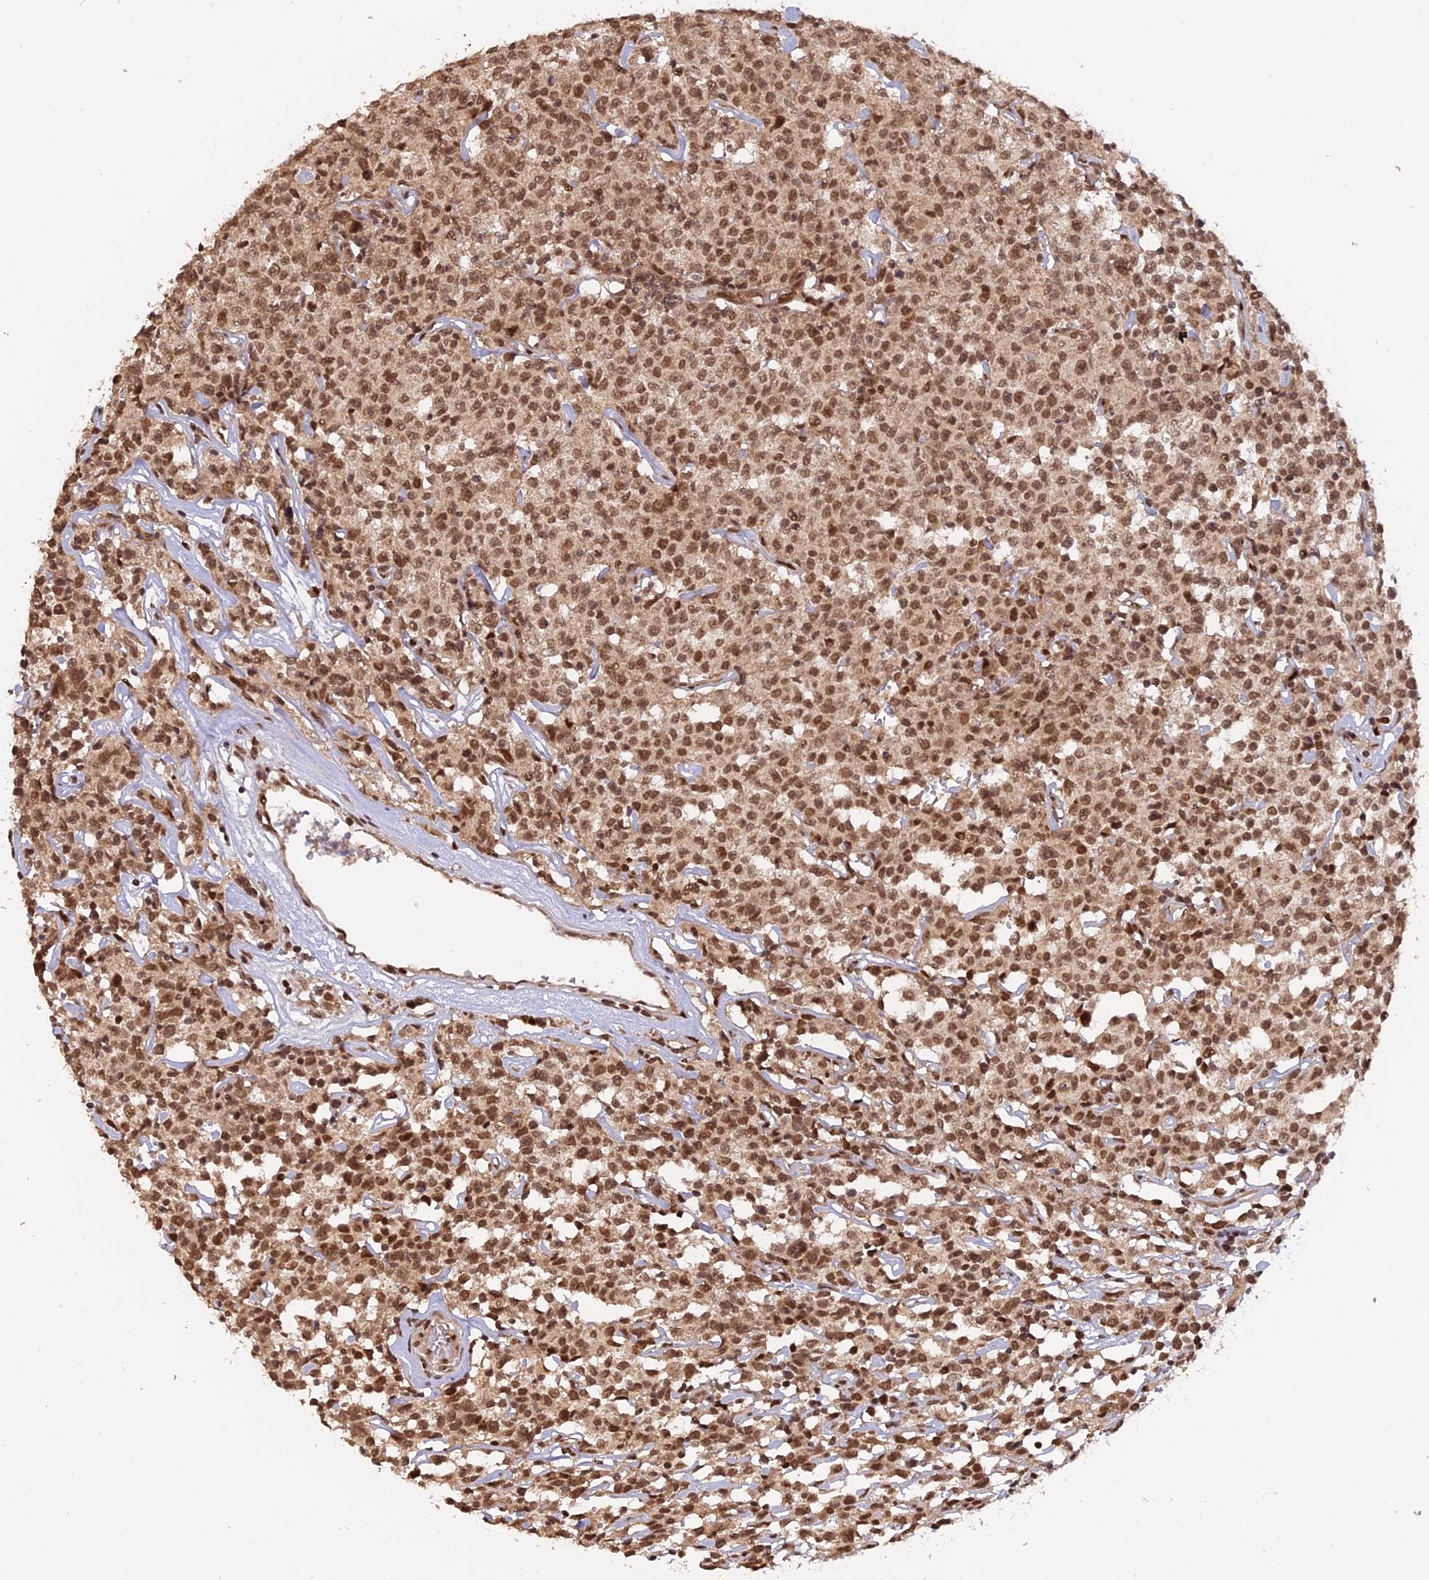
{"staining": {"intensity": "moderate", "quantity": ">75%", "location": "nuclear"}, "tissue": "lymphoma", "cell_type": "Tumor cells", "image_type": "cancer", "snomed": [{"axis": "morphology", "description": "Malignant lymphoma, non-Hodgkin's type, Low grade"}, {"axis": "topography", "description": "Small intestine"}], "caption": "There is medium levels of moderate nuclear staining in tumor cells of malignant lymphoma, non-Hodgkin's type (low-grade), as demonstrated by immunohistochemical staining (brown color).", "gene": "PKIG", "patient": {"sex": "female", "age": 59}}